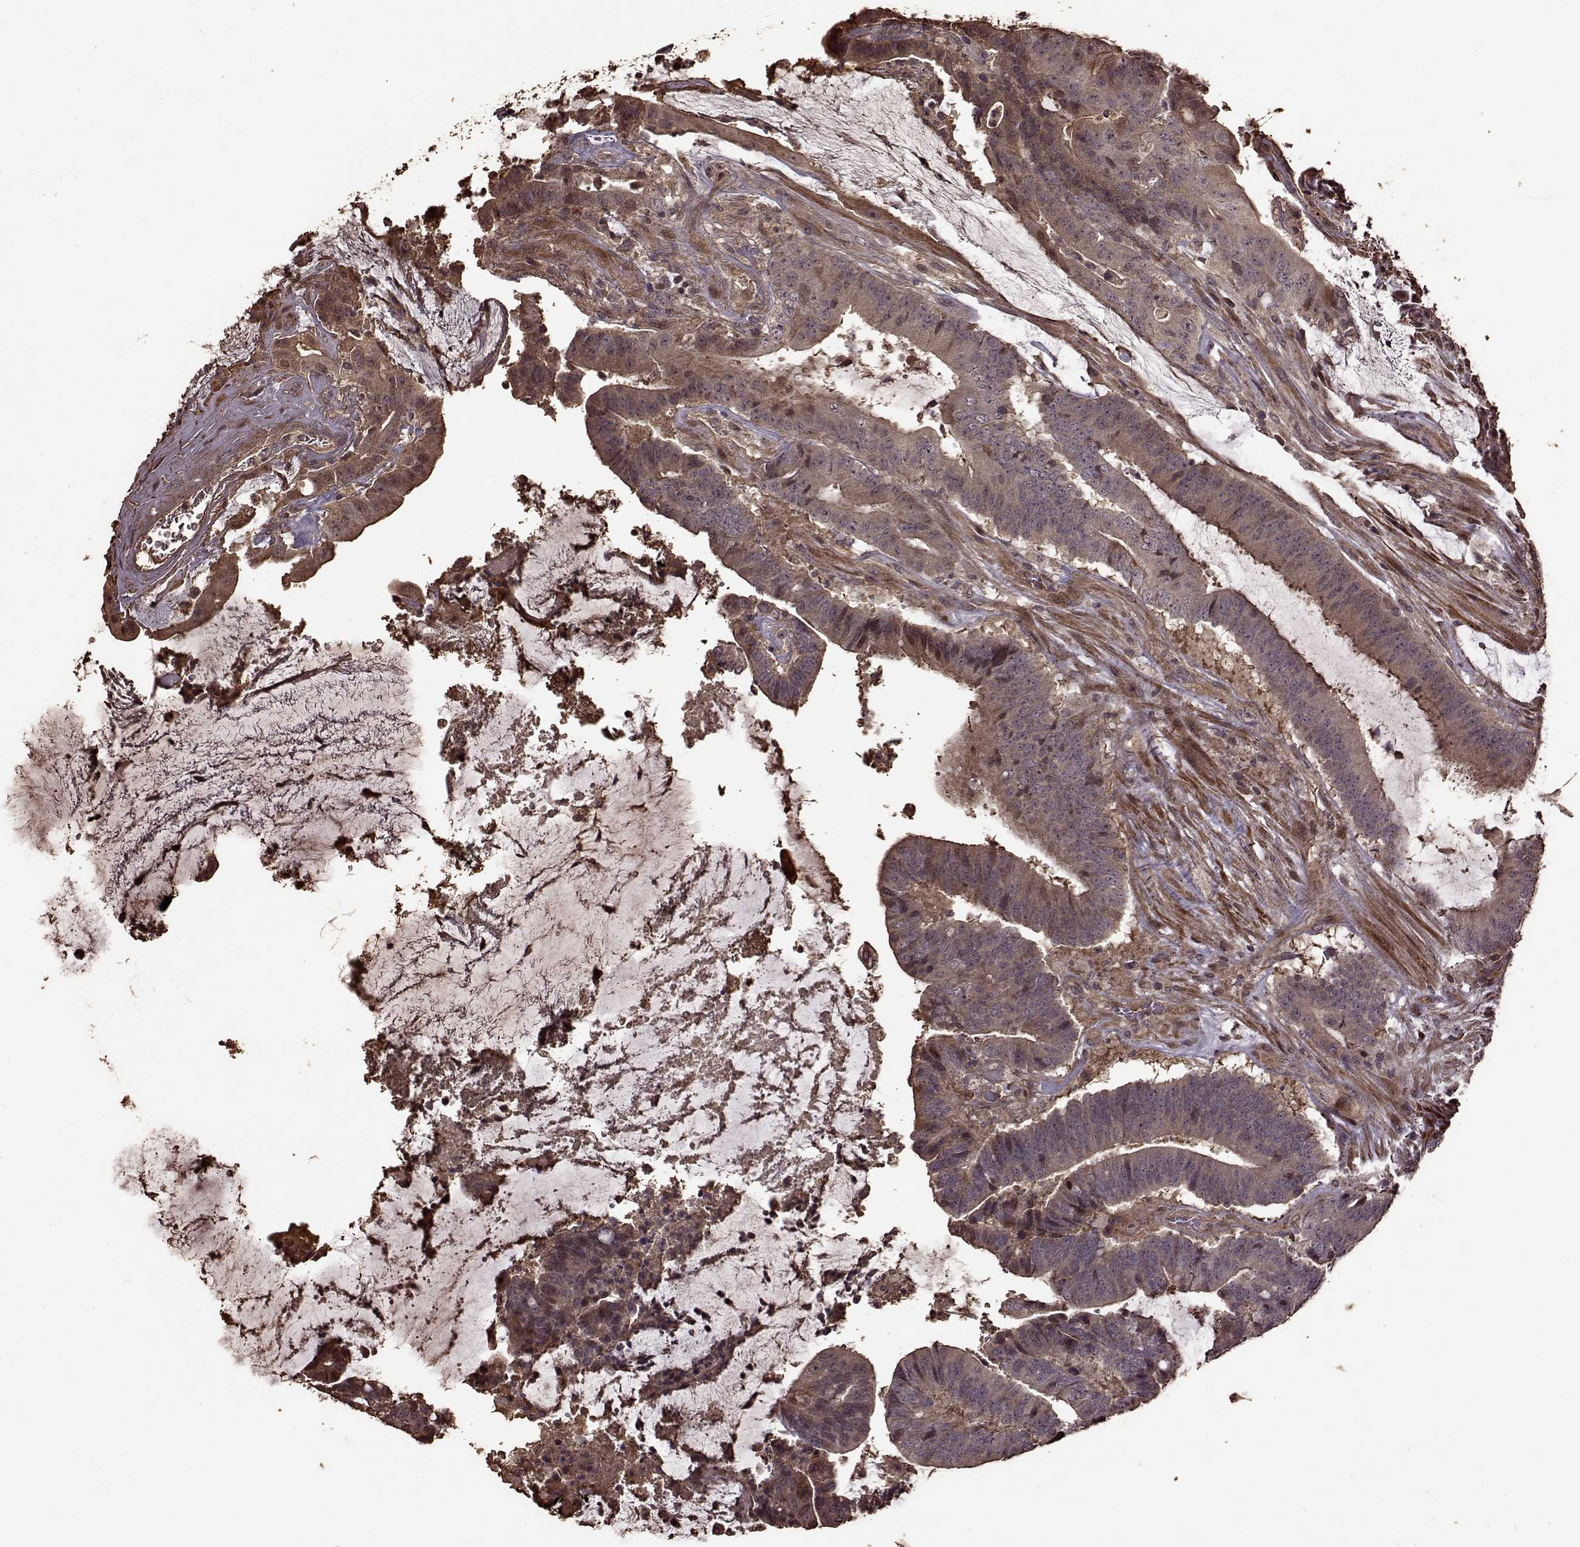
{"staining": {"intensity": "weak", "quantity": ">75%", "location": "cytoplasmic/membranous"}, "tissue": "colorectal cancer", "cell_type": "Tumor cells", "image_type": "cancer", "snomed": [{"axis": "morphology", "description": "Adenocarcinoma, NOS"}, {"axis": "topography", "description": "Colon"}], "caption": "Colorectal cancer tissue reveals weak cytoplasmic/membranous positivity in approximately >75% of tumor cells, visualized by immunohistochemistry.", "gene": "FBXW11", "patient": {"sex": "female", "age": 43}}